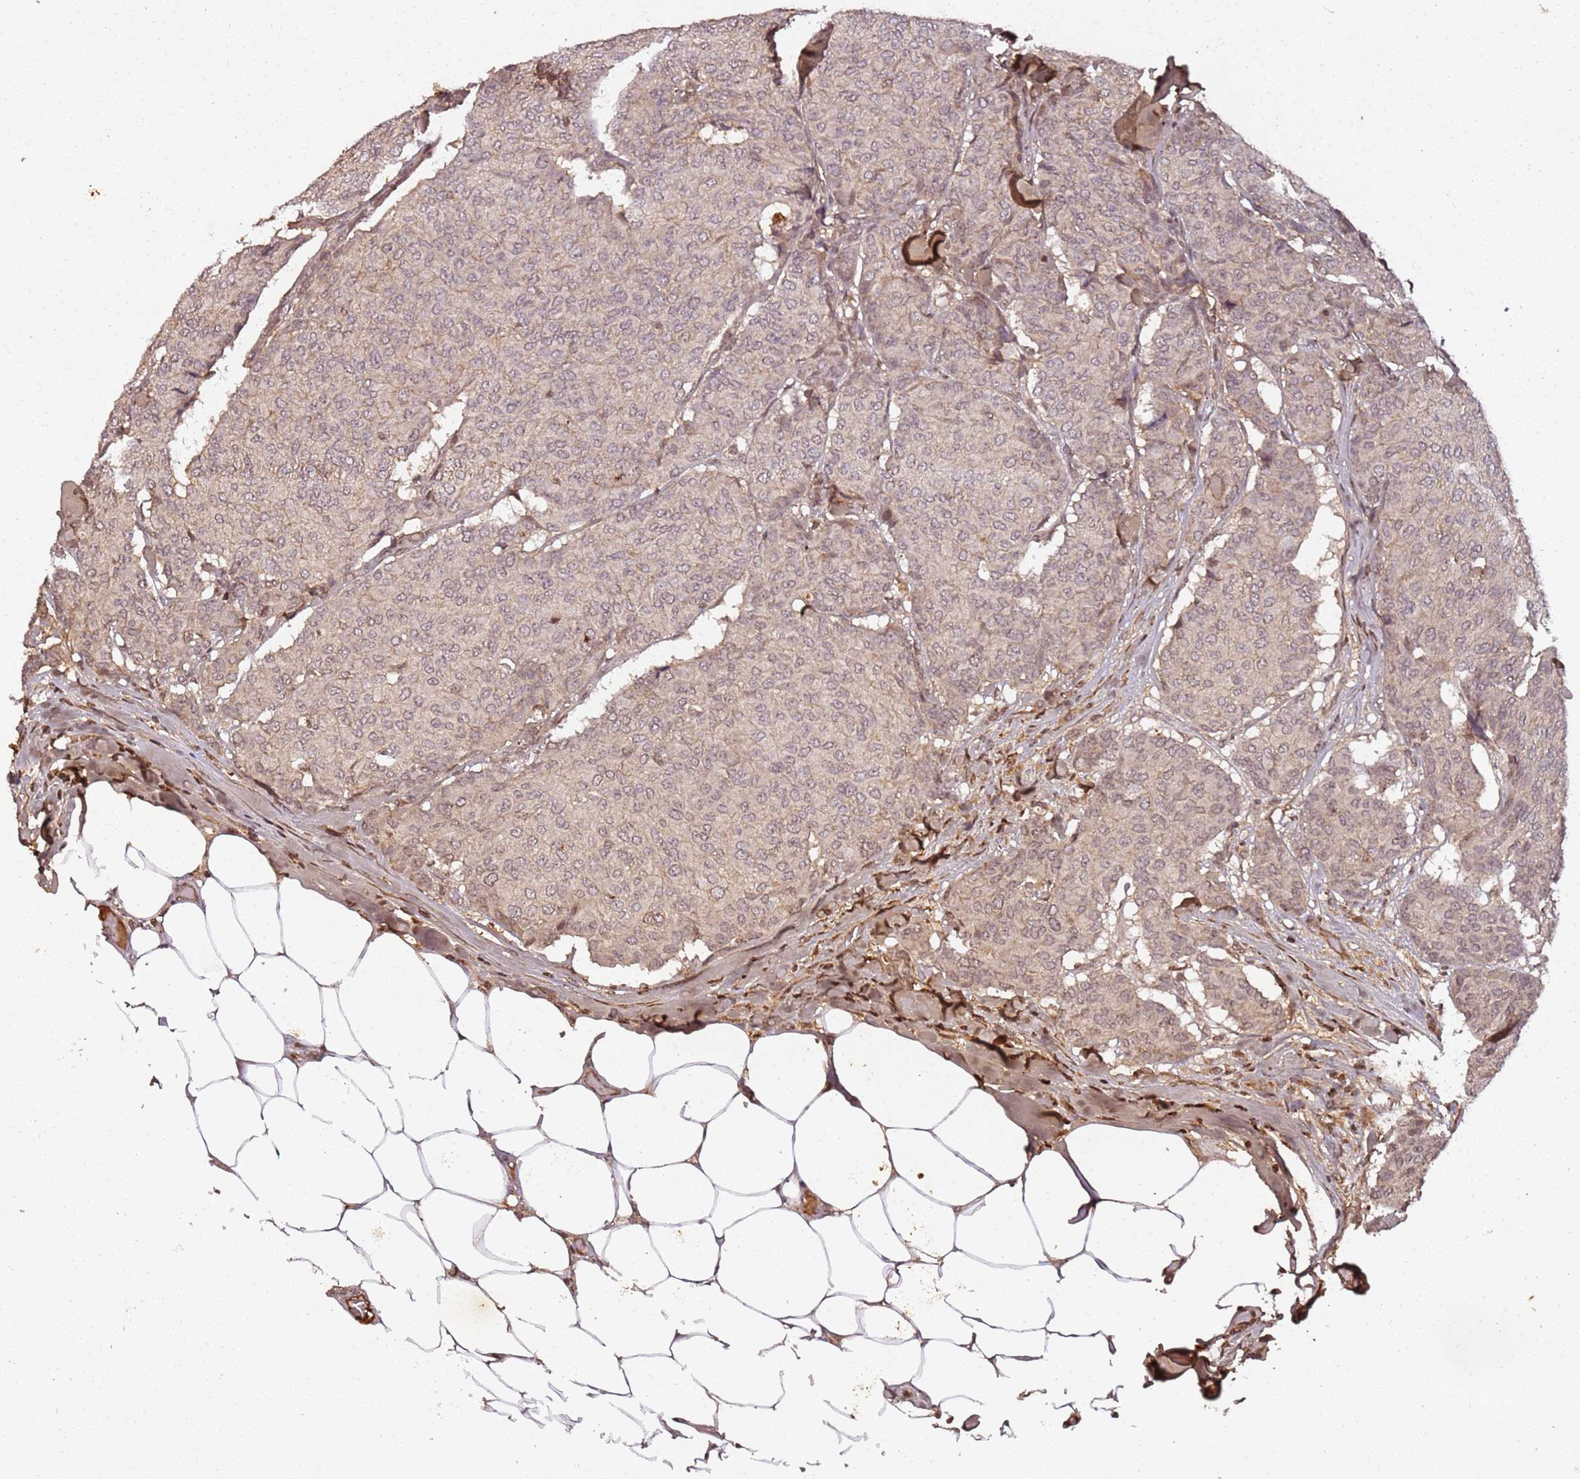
{"staining": {"intensity": "weak", "quantity": "25%-75%", "location": "nuclear"}, "tissue": "breast cancer", "cell_type": "Tumor cells", "image_type": "cancer", "snomed": [{"axis": "morphology", "description": "Duct carcinoma"}, {"axis": "topography", "description": "Breast"}], "caption": "An image showing weak nuclear positivity in approximately 25%-75% of tumor cells in invasive ductal carcinoma (breast), as visualized by brown immunohistochemical staining.", "gene": "COL1A2", "patient": {"sex": "female", "age": 75}}